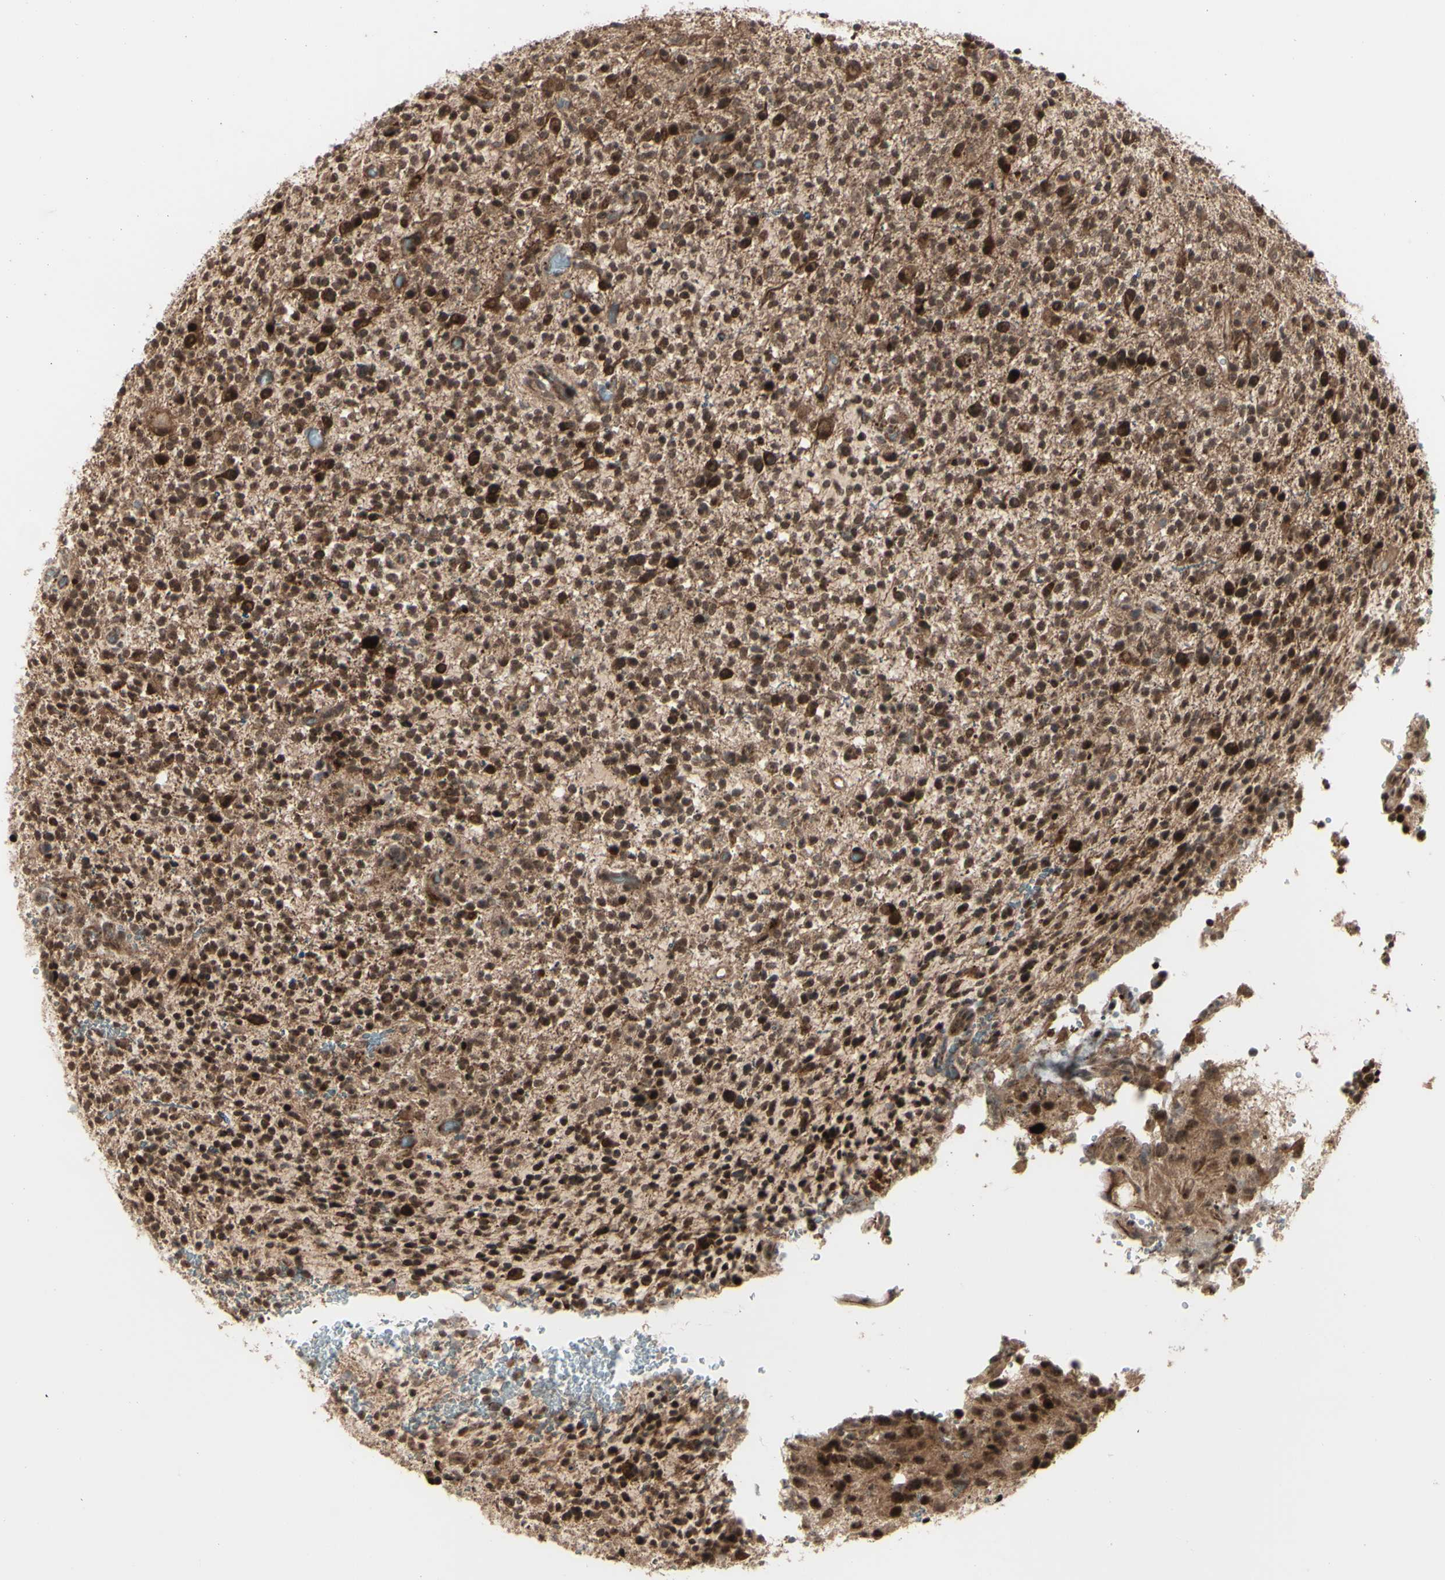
{"staining": {"intensity": "strong", "quantity": ">75%", "location": "cytoplasmic/membranous,nuclear"}, "tissue": "glioma", "cell_type": "Tumor cells", "image_type": "cancer", "snomed": [{"axis": "morphology", "description": "Glioma, malignant, High grade"}, {"axis": "topography", "description": "Brain"}], "caption": "High-power microscopy captured an IHC image of malignant glioma (high-grade), revealing strong cytoplasmic/membranous and nuclear positivity in about >75% of tumor cells.", "gene": "MLF2", "patient": {"sex": "male", "age": 48}}